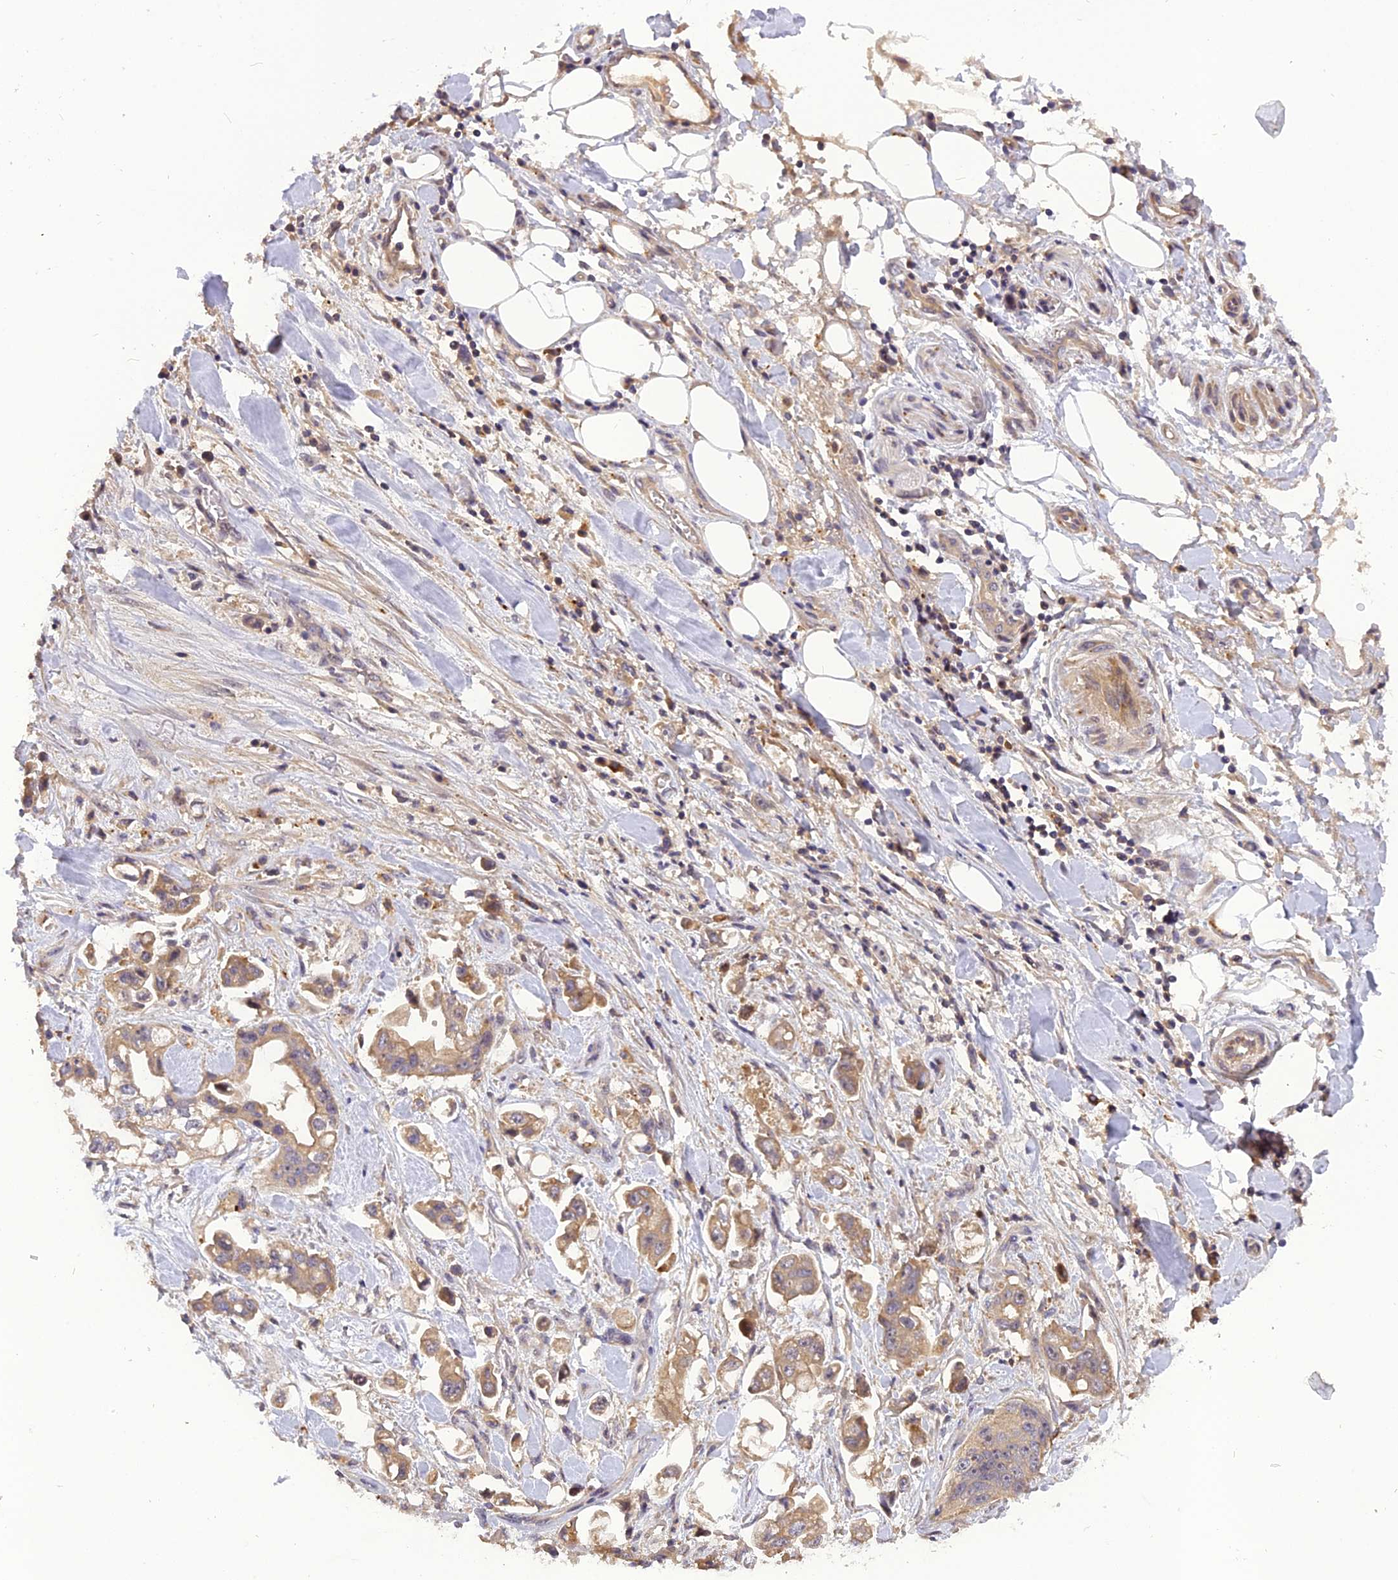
{"staining": {"intensity": "weak", "quantity": ">75%", "location": "cytoplasmic/membranous"}, "tissue": "stomach cancer", "cell_type": "Tumor cells", "image_type": "cancer", "snomed": [{"axis": "morphology", "description": "Adenocarcinoma, NOS"}, {"axis": "topography", "description": "Stomach"}], "caption": "This is a photomicrograph of IHC staining of stomach cancer, which shows weak positivity in the cytoplasmic/membranous of tumor cells.", "gene": "FNIP2", "patient": {"sex": "male", "age": 62}}